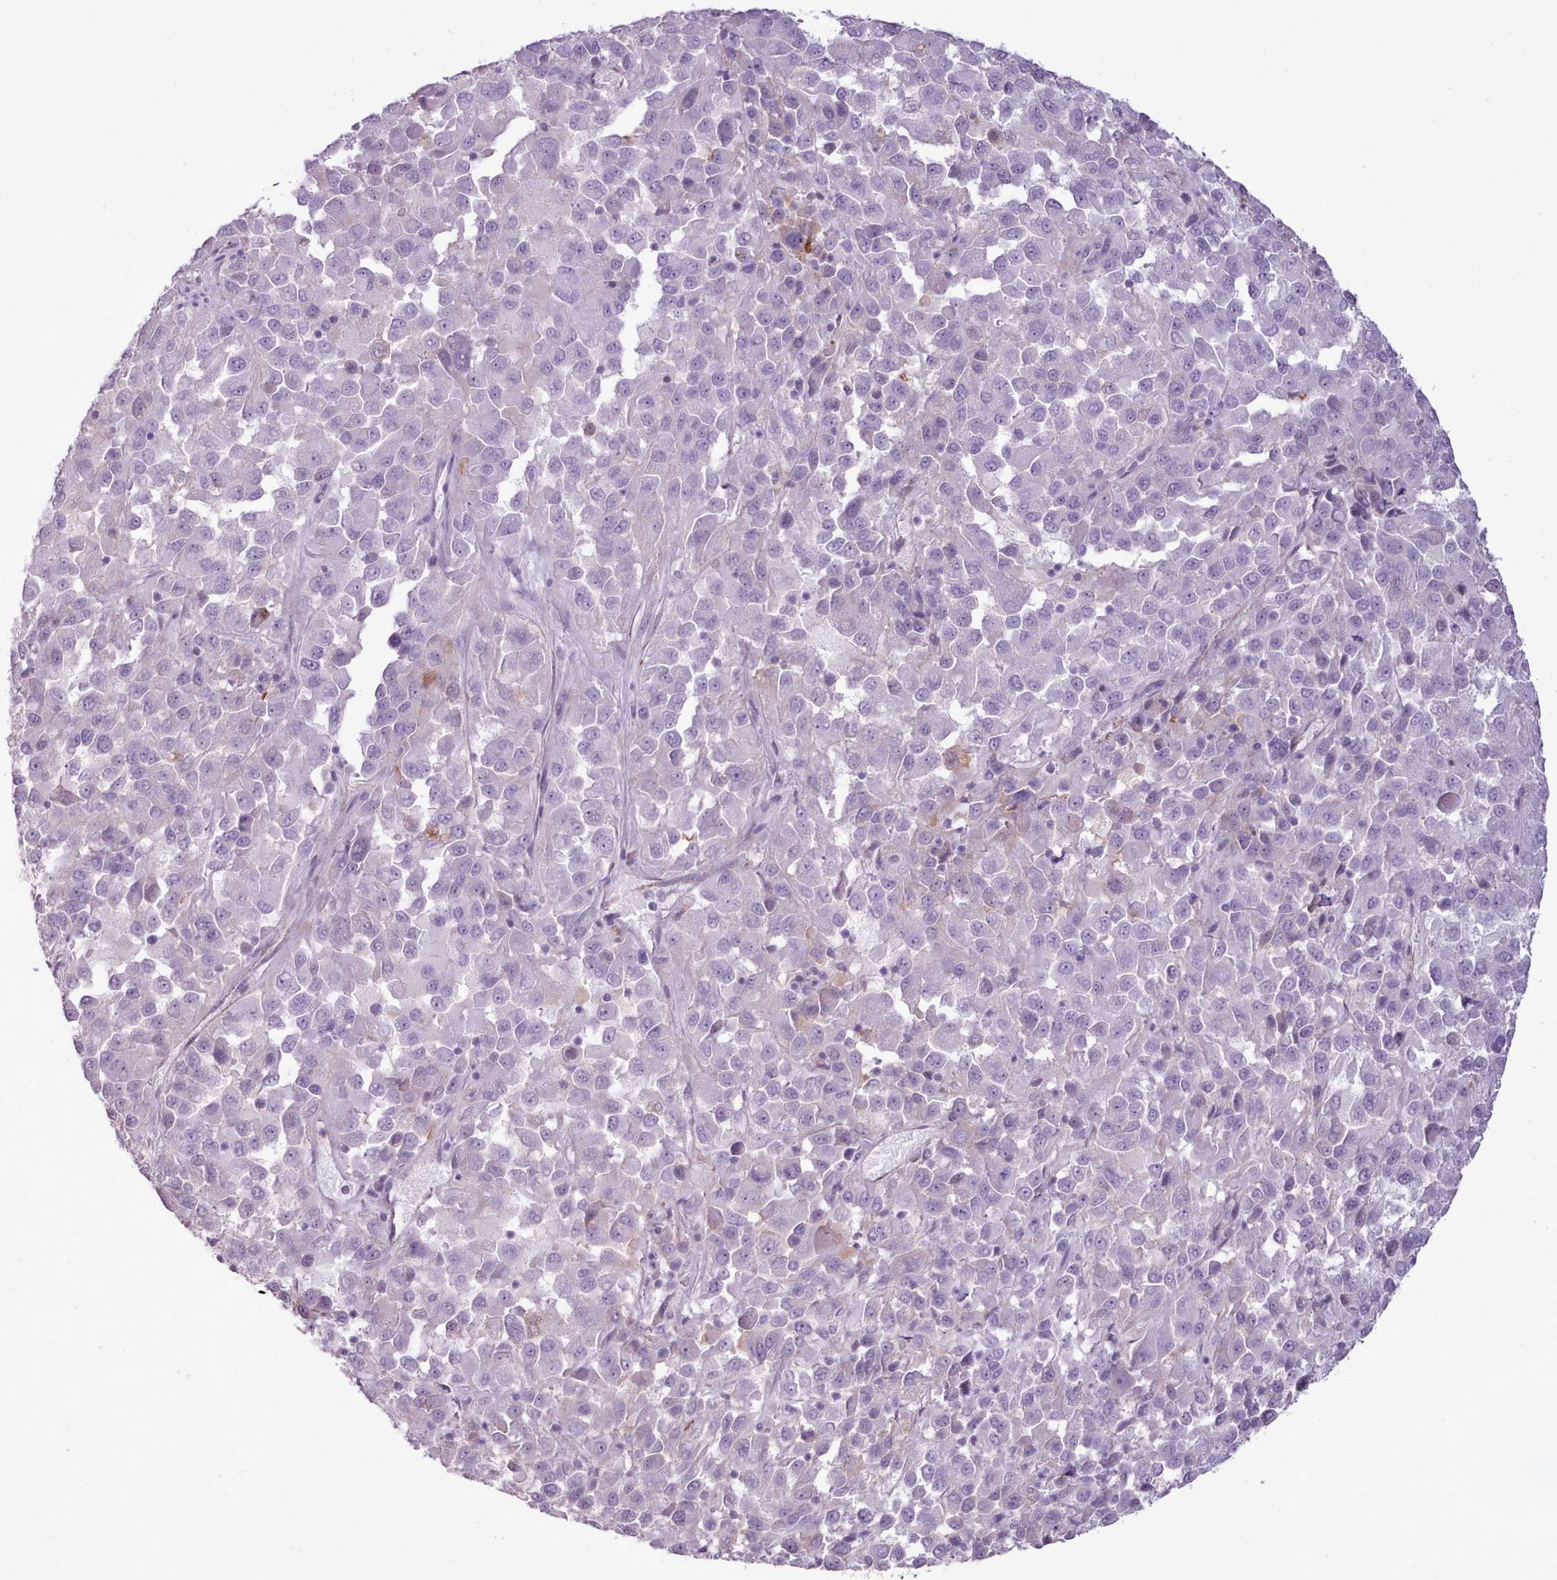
{"staining": {"intensity": "negative", "quantity": "none", "location": "none"}, "tissue": "melanoma", "cell_type": "Tumor cells", "image_type": "cancer", "snomed": [{"axis": "morphology", "description": "Malignant melanoma, Metastatic site"}, {"axis": "topography", "description": "Lung"}], "caption": "High power microscopy image of an immunohistochemistry micrograph of melanoma, revealing no significant staining in tumor cells.", "gene": "ATRAID", "patient": {"sex": "male", "age": 64}}